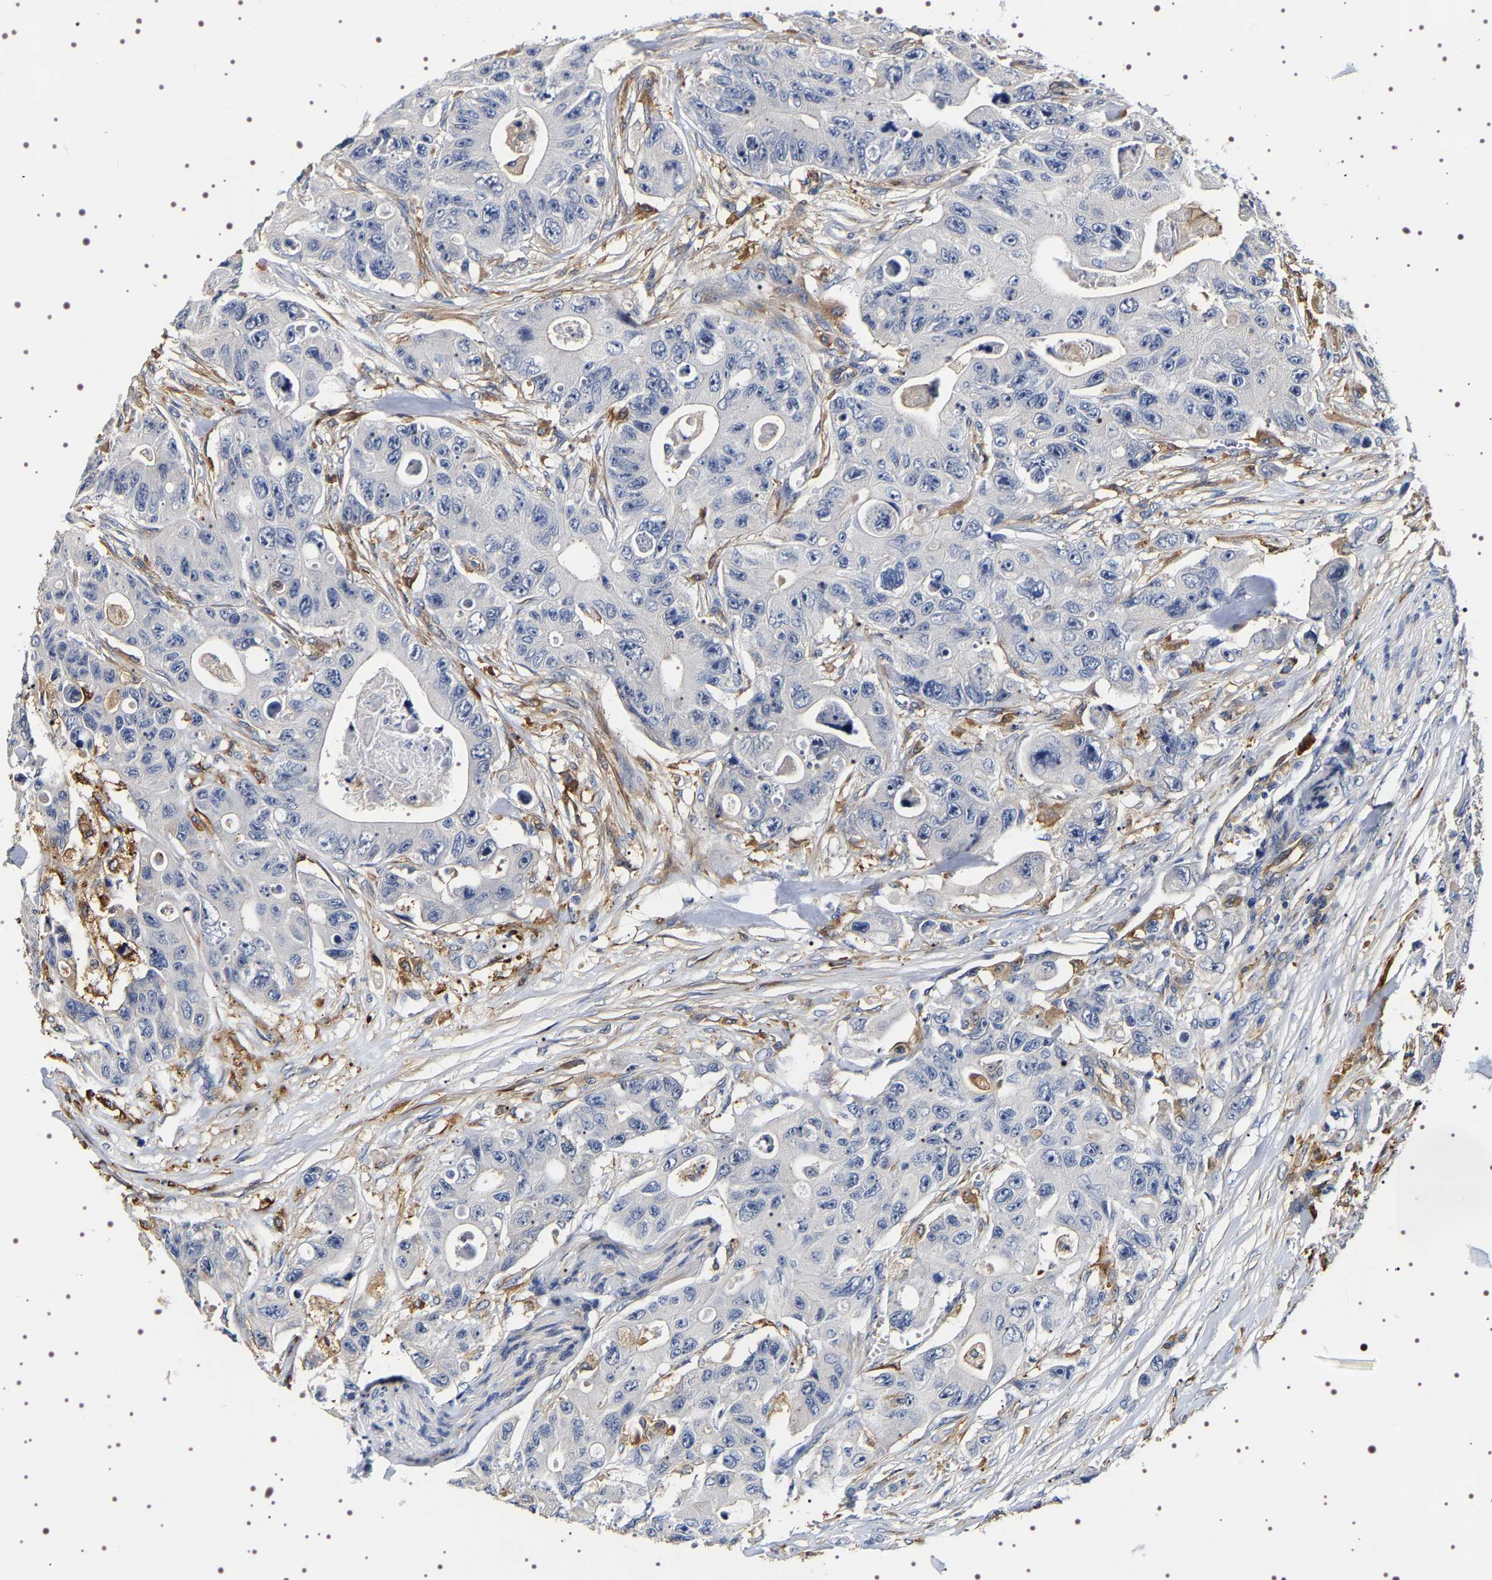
{"staining": {"intensity": "negative", "quantity": "none", "location": "none"}, "tissue": "colorectal cancer", "cell_type": "Tumor cells", "image_type": "cancer", "snomed": [{"axis": "morphology", "description": "Adenocarcinoma, NOS"}, {"axis": "topography", "description": "Colon"}], "caption": "Immunohistochemistry photomicrograph of adenocarcinoma (colorectal) stained for a protein (brown), which displays no staining in tumor cells.", "gene": "ALPL", "patient": {"sex": "female", "age": 46}}